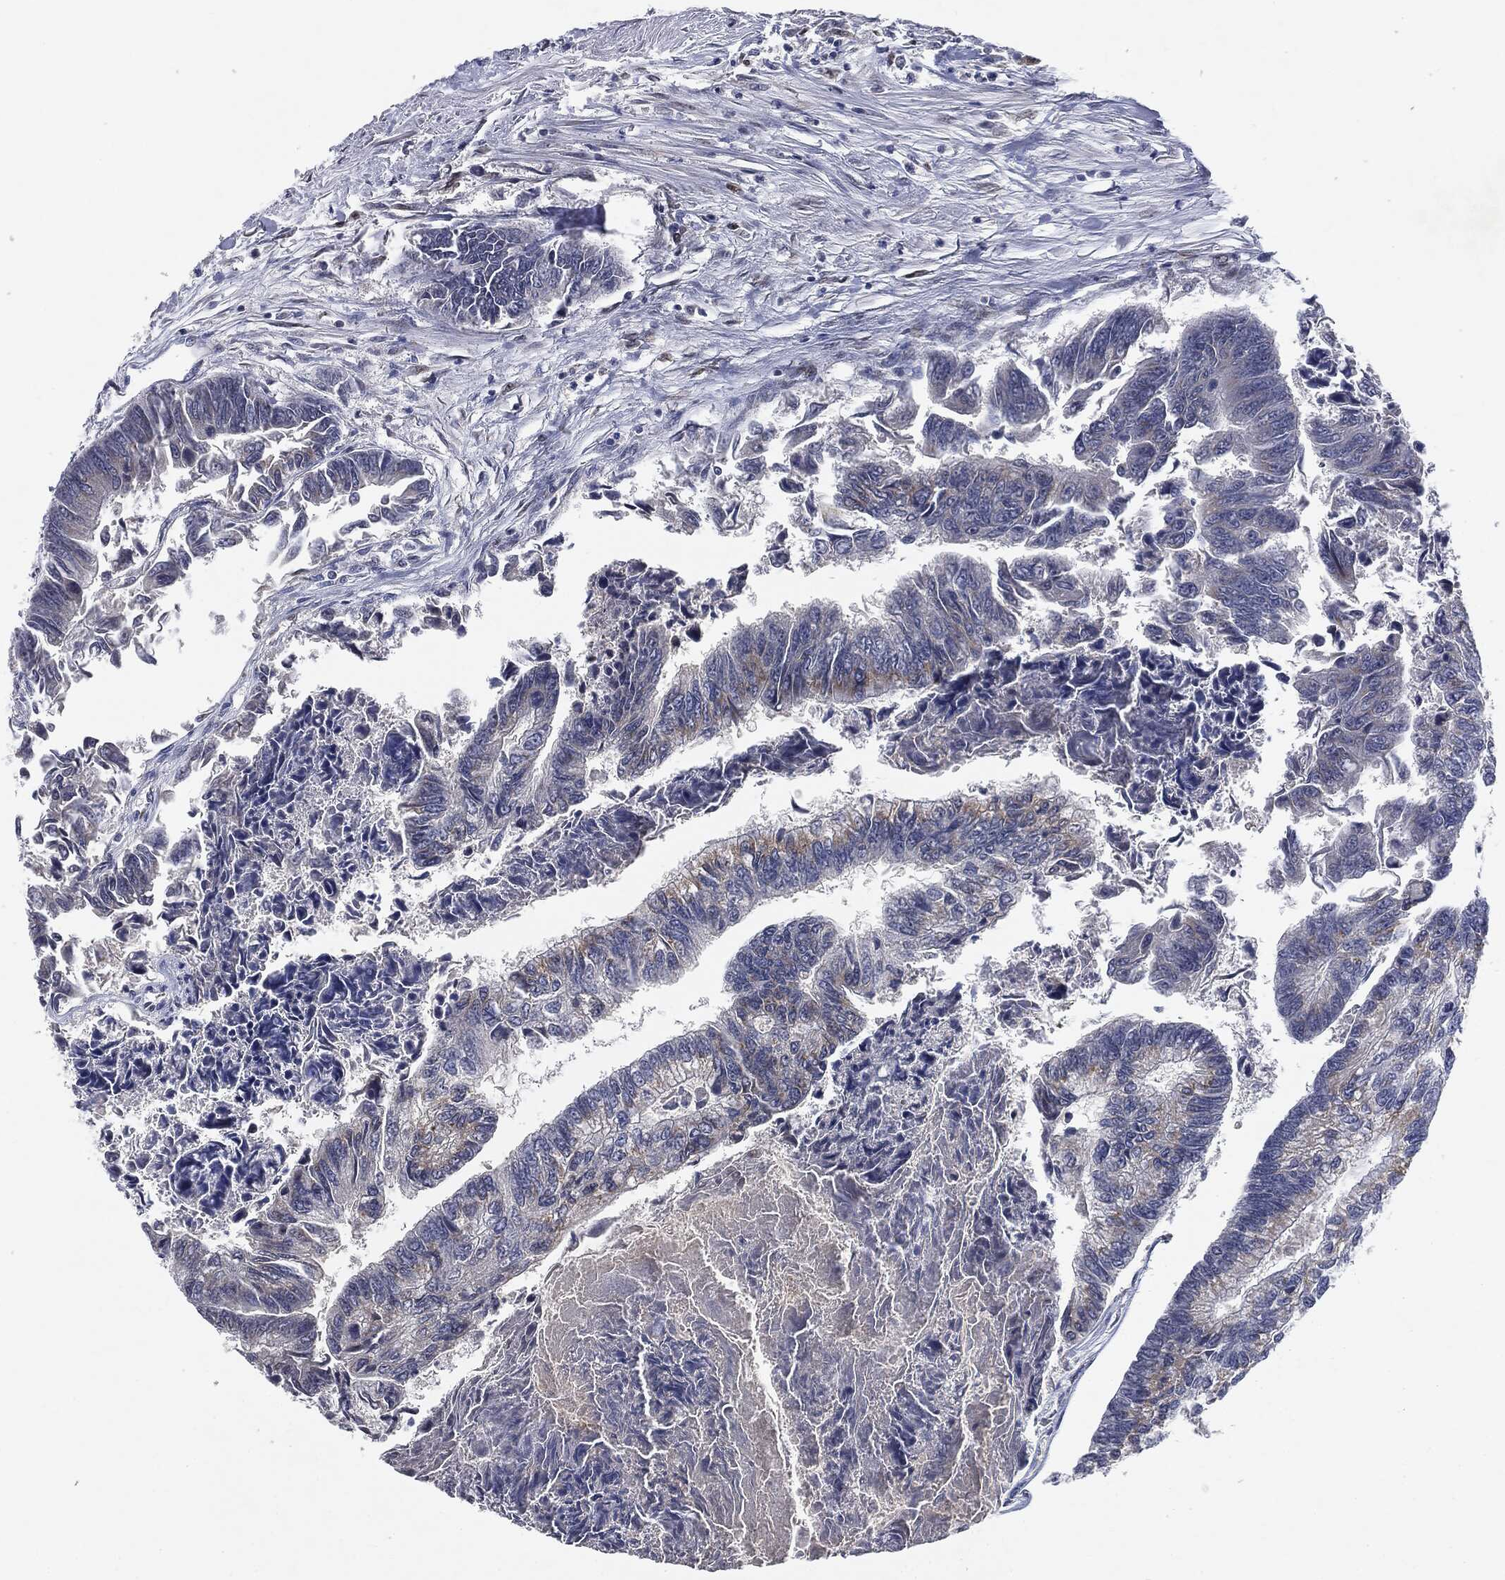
{"staining": {"intensity": "weak", "quantity": "<25%", "location": "cytoplasmic/membranous"}, "tissue": "colorectal cancer", "cell_type": "Tumor cells", "image_type": "cancer", "snomed": [{"axis": "morphology", "description": "Adenocarcinoma, NOS"}, {"axis": "topography", "description": "Colon"}], "caption": "Tumor cells show no significant staining in adenocarcinoma (colorectal).", "gene": "CASD1", "patient": {"sex": "female", "age": 65}}